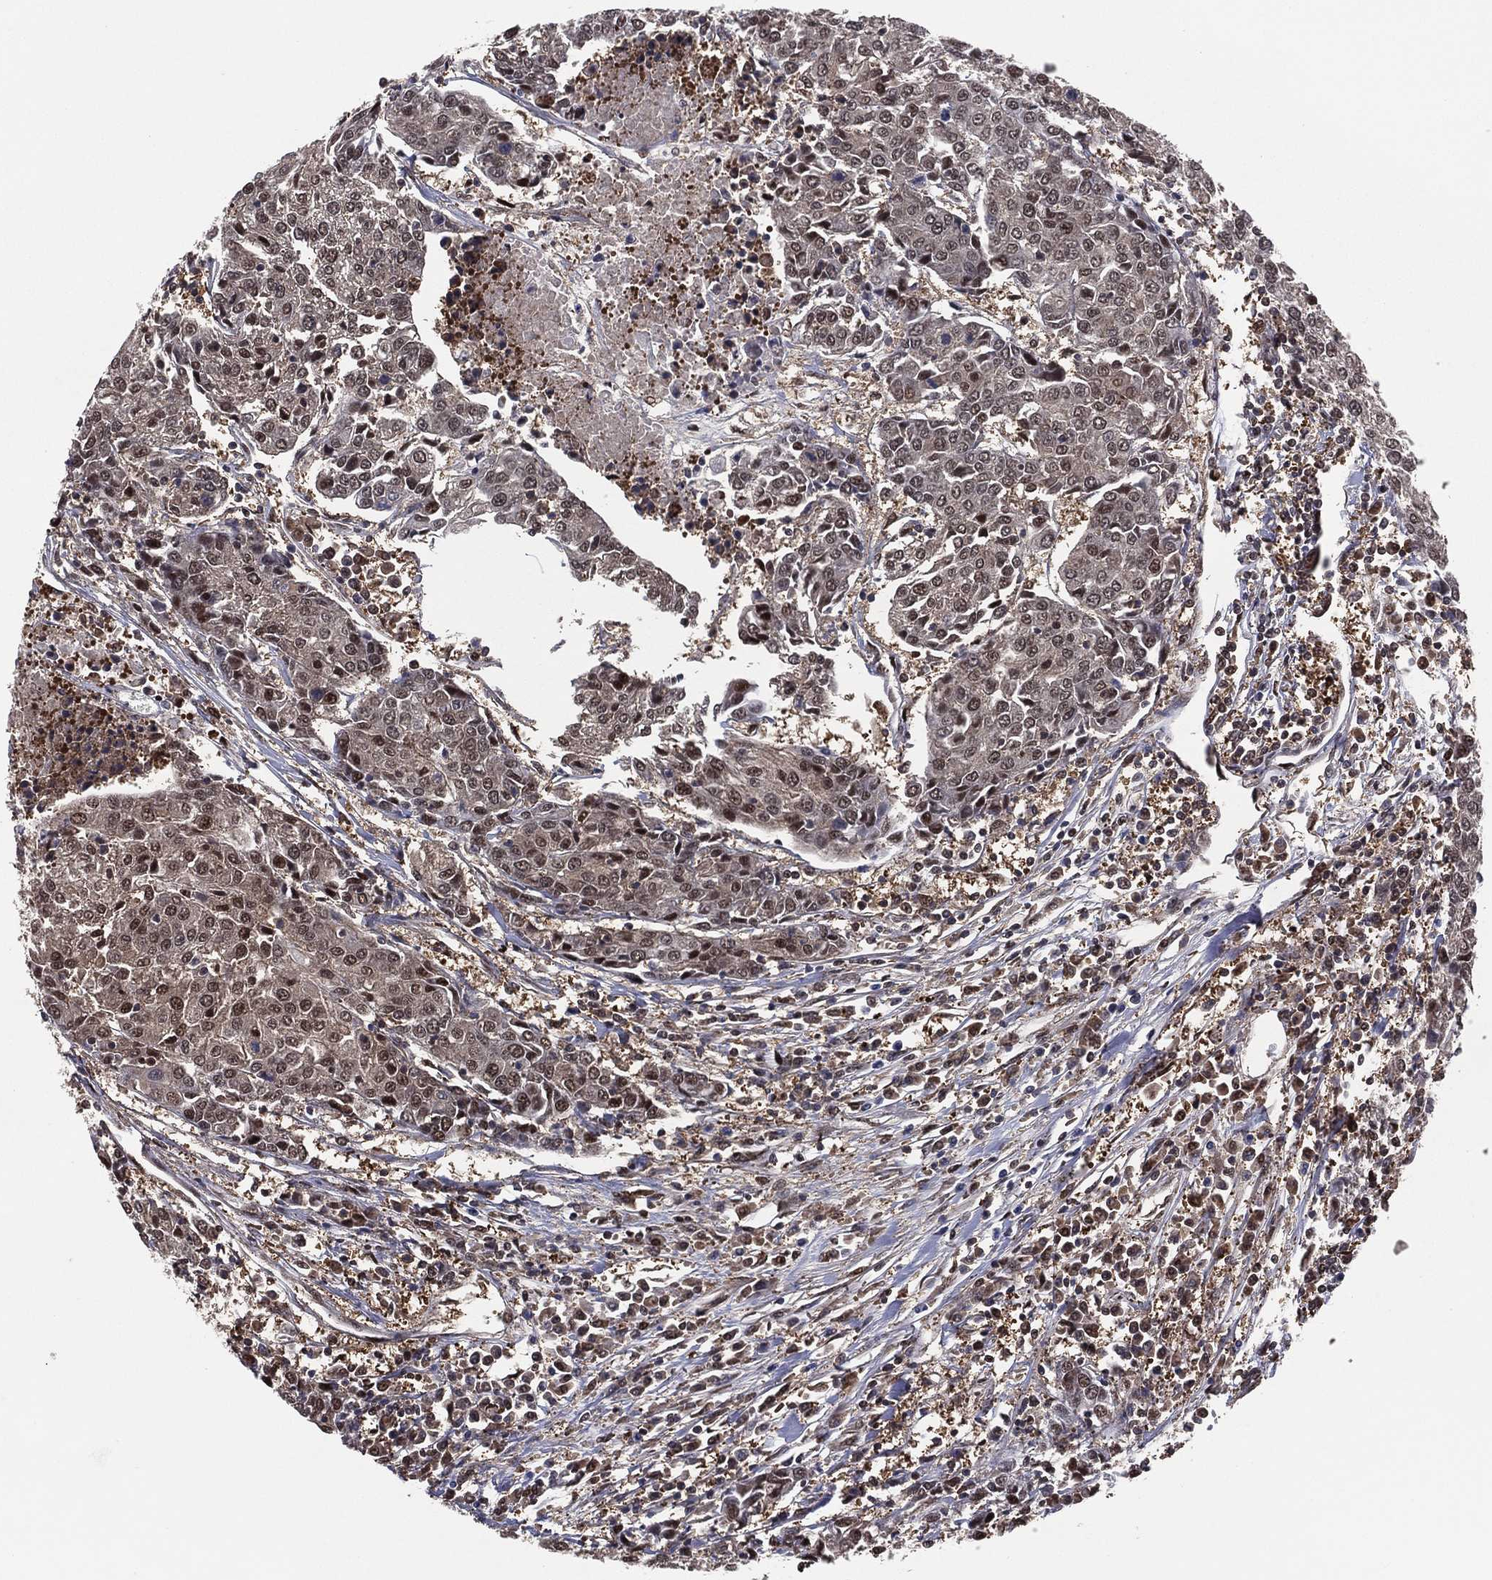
{"staining": {"intensity": "moderate", "quantity": "<25%", "location": "cytoplasmic/membranous,nuclear"}, "tissue": "urothelial cancer", "cell_type": "Tumor cells", "image_type": "cancer", "snomed": [{"axis": "morphology", "description": "Urothelial carcinoma, High grade"}, {"axis": "topography", "description": "Urinary bladder"}], "caption": "DAB (3,3'-diaminobenzidine) immunohistochemical staining of human urothelial cancer exhibits moderate cytoplasmic/membranous and nuclear protein expression in about <25% of tumor cells.", "gene": "ICOSLG", "patient": {"sex": "female", "age": 85}}